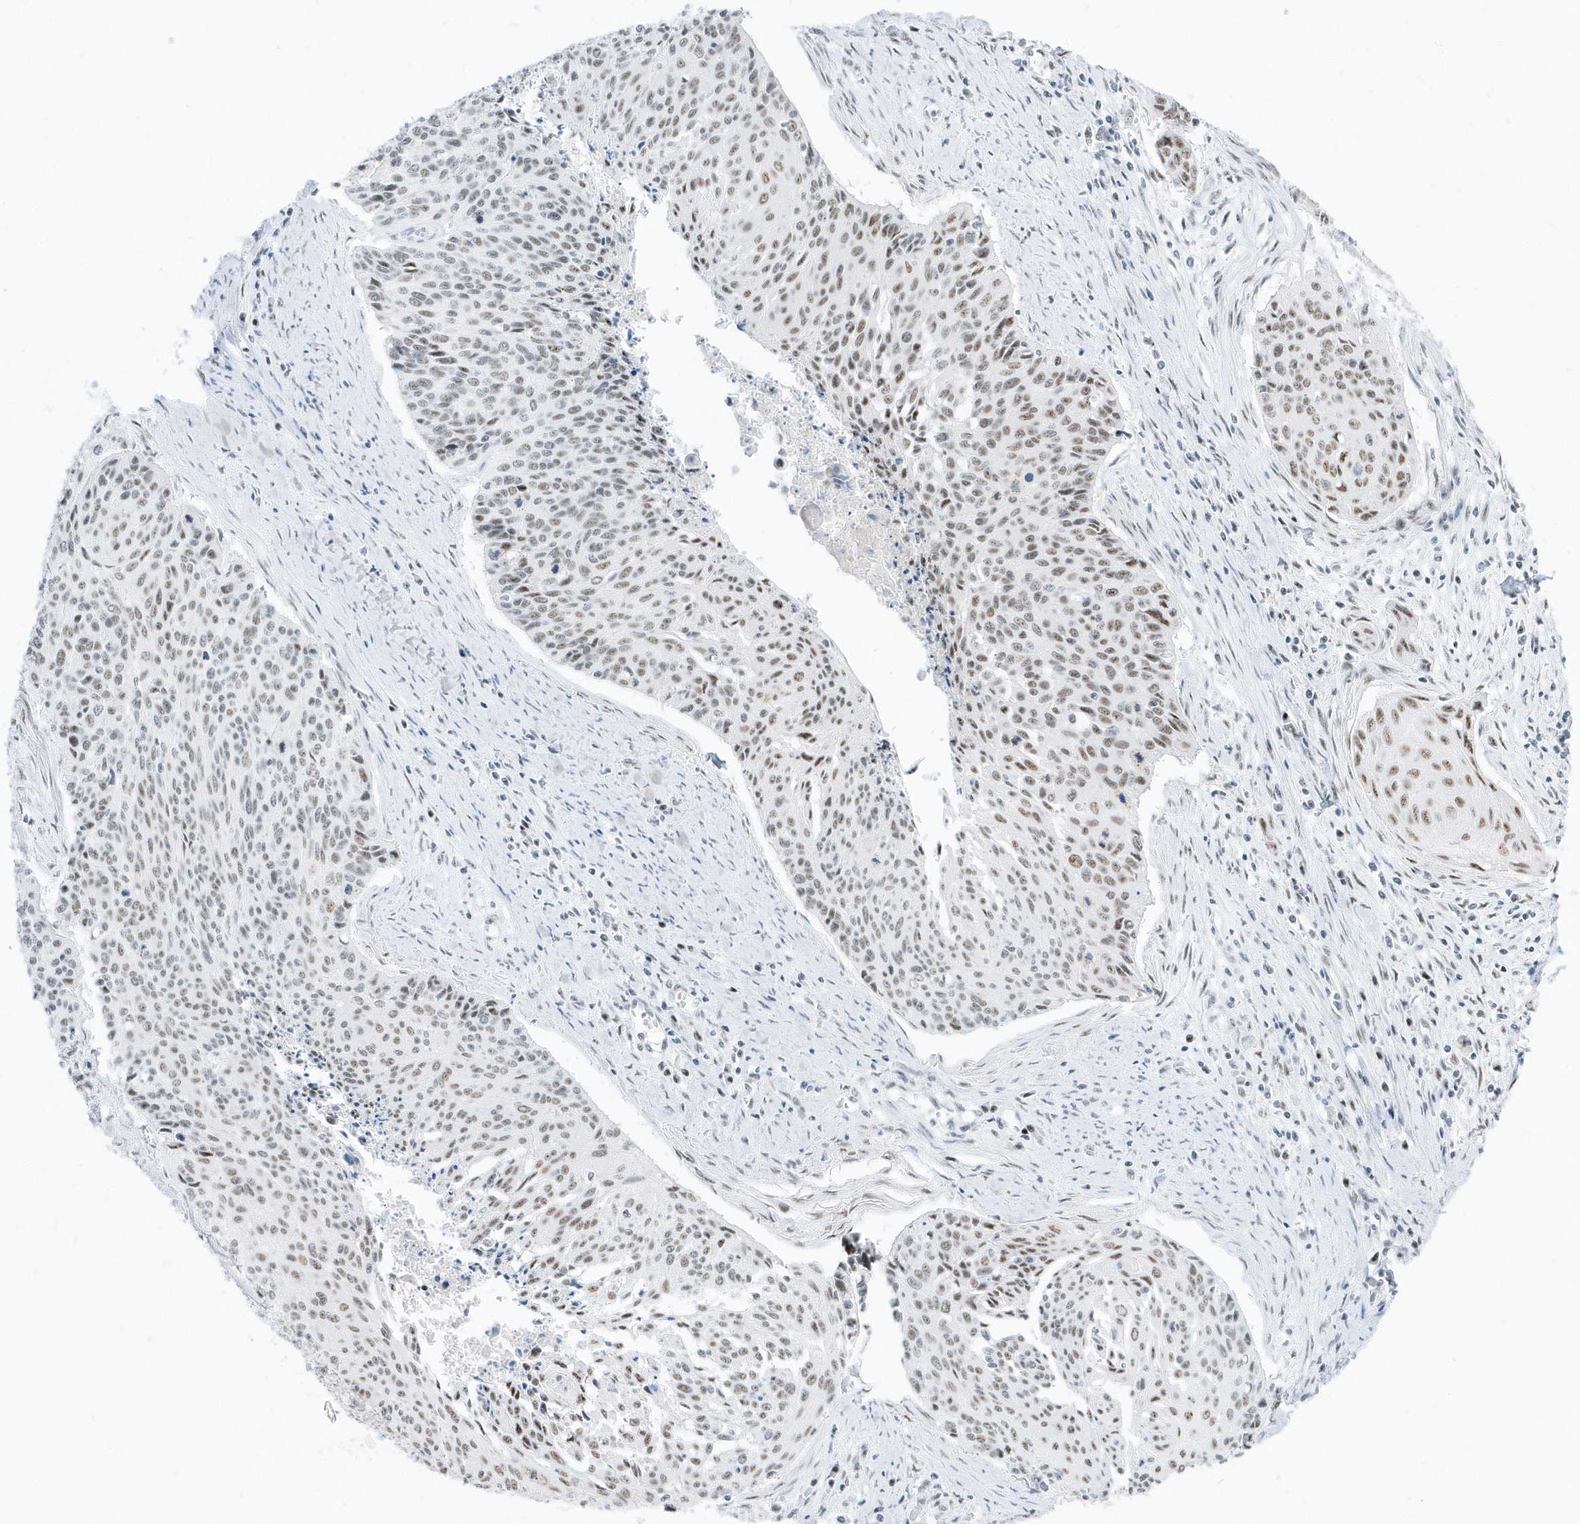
{"staining": {"intensity": "moderate", "quantity": ">75%", "location": "nuclear"}, "tissue": "cervical cancer", "cell_type": "Tumor cells", "image_type": "cancer", "snomed": [{"axis": "morphology", "description": "Squamous cell carcinoma, NOS"}, {"axis": "topography", "description": "Cervix"}], "caption": "Immunohistochemistry (IHC) photomicrograph of cervical cancer stained for a protein (brown), which displays medium levels of moderate nuclear positivity in about >75% of tumor cells.", "gene": "PLEKHN1", "patient": {"sex": "female", "age": 55}}